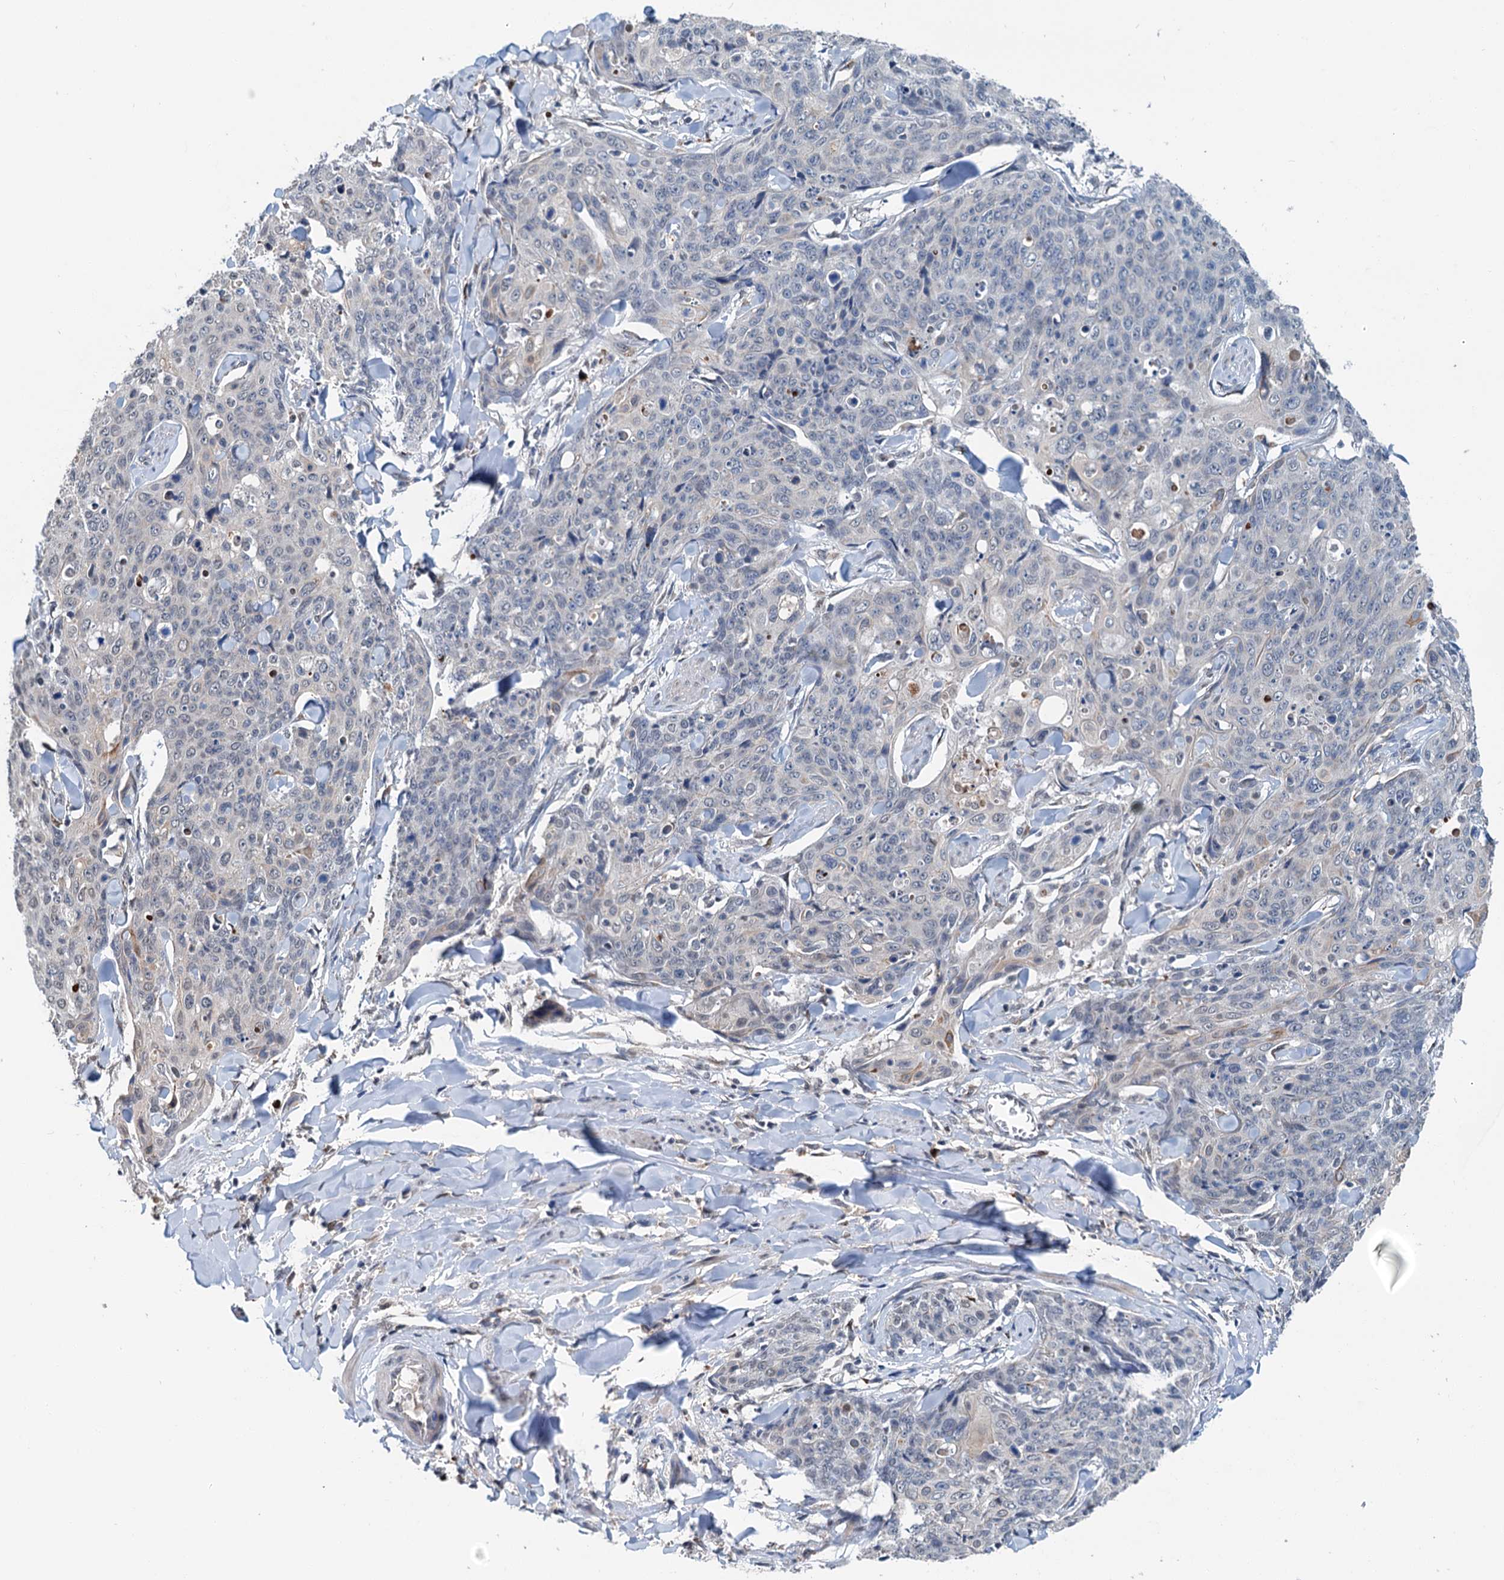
{"staining": {"intensity": "negative", "quantity": "none", "location": "none"}, "tissue": "skin cancer", "cell_type": "Tumor cells", "image_type": "cancer", "snomed": [{"axis": "morphology", "description": "Squamous cell carcinoma, NOS"}, {"axis": "topography", "description": "Skin"}, {"axis": "topography", "description": "Vulva"}], "caption": "This photomicrograph is of skin squamous cell carcinoma stained with immunohistochemistry to label a protein in brown with the nuclei are counter-stained blue. There is no positivity in tumor cells.", "gene": "SHLD1", "patient": {"sex": "female", "age": 85}}